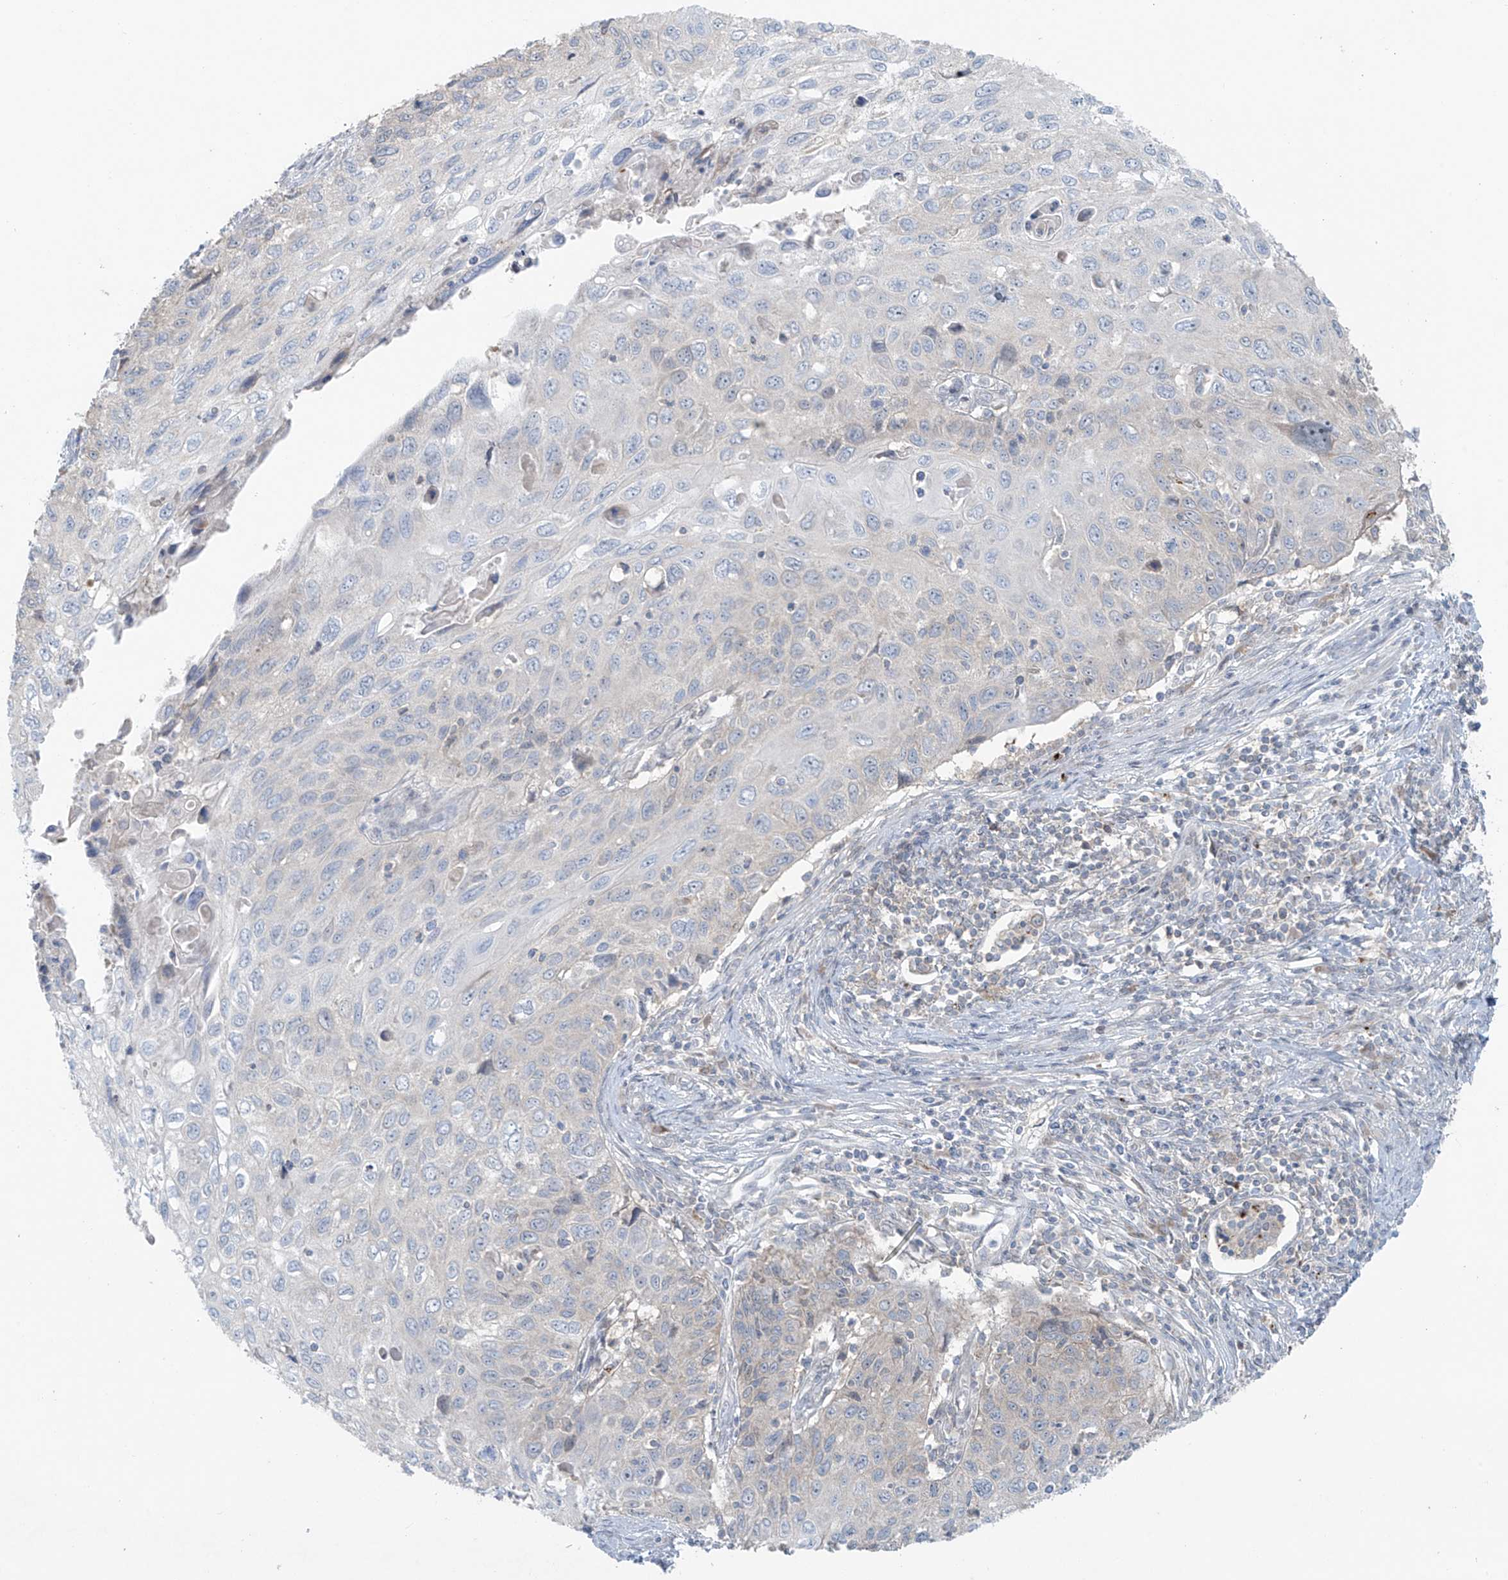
{"staining": {"intensity": "negative", "quantity": "none", "location": "none"}, "tissue": "cervical cancer", "cell_type": "Tumor cells", "image_type": "cancer", "snomed": [{"axis": "morphology", "description": "Squamous cell carcinoma, NOS"}, {"axis": "topography", "description": "Cervix"}], "caption": "Immunohistochemistry of human cervical cancer reveals no staining in tumor cells.", "gene": "PPAT", "patient": {"sex": "female", "age": 70}}